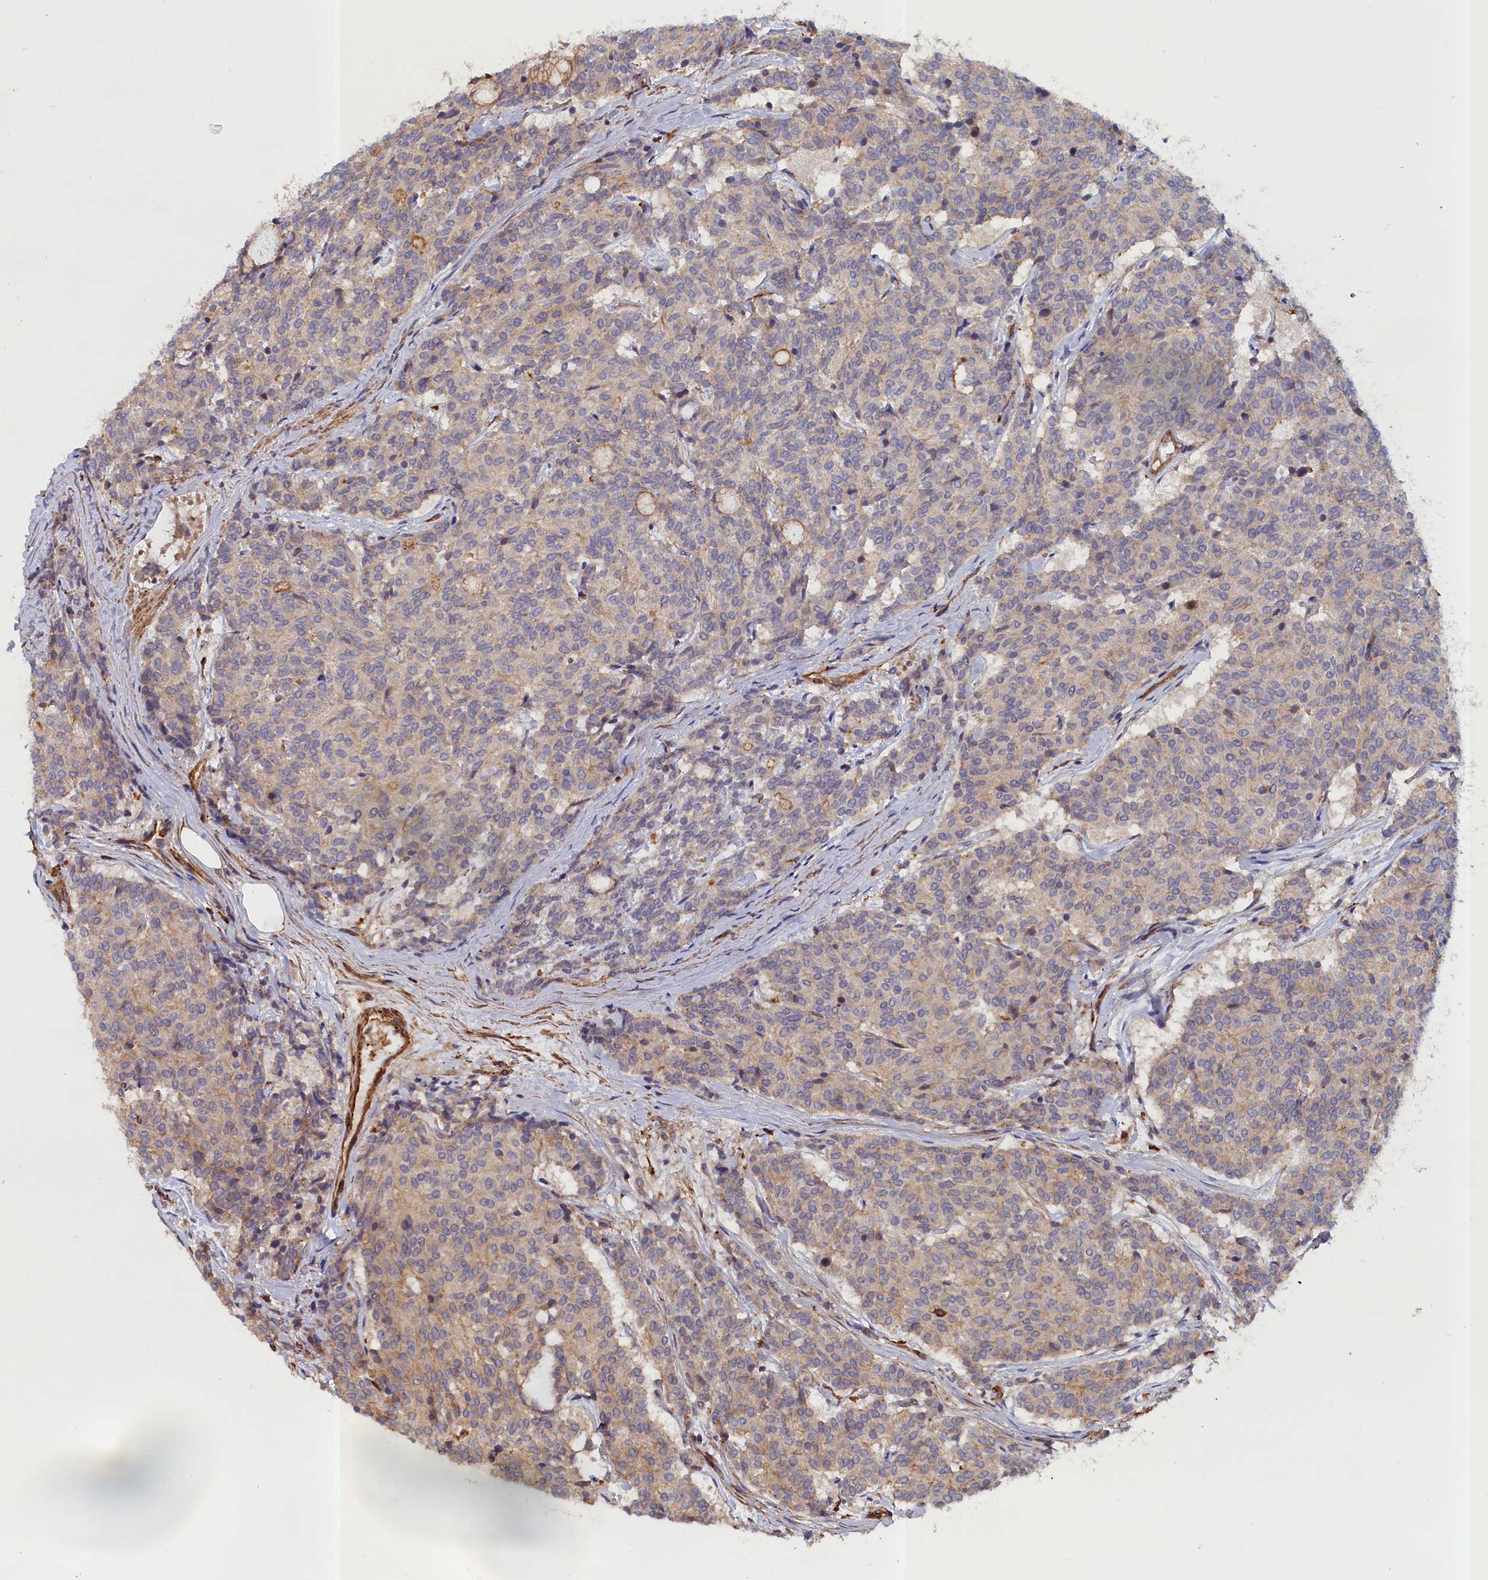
{"staining": {"intensity": "moderate", "quantity": "<25%", "location": "cytoplasmic/membranous"}, "tissue": "carcinoid", "cell_type": "Tumor cells", "image_type": "cancer", "snomed": [{"axis": "morphology", "description": "Carcinoid, malignant, NOS"}, {"axis": "topography", "description": "Pancreas"}], "caption": "This is an image of immunohistochemistry staining of carcinoid, which shows moderate positivity in the cytoplasmic/membranous of tumor cells.", "gene": "ANKRD27", "patient": {"sex": "female", "age": 54}}